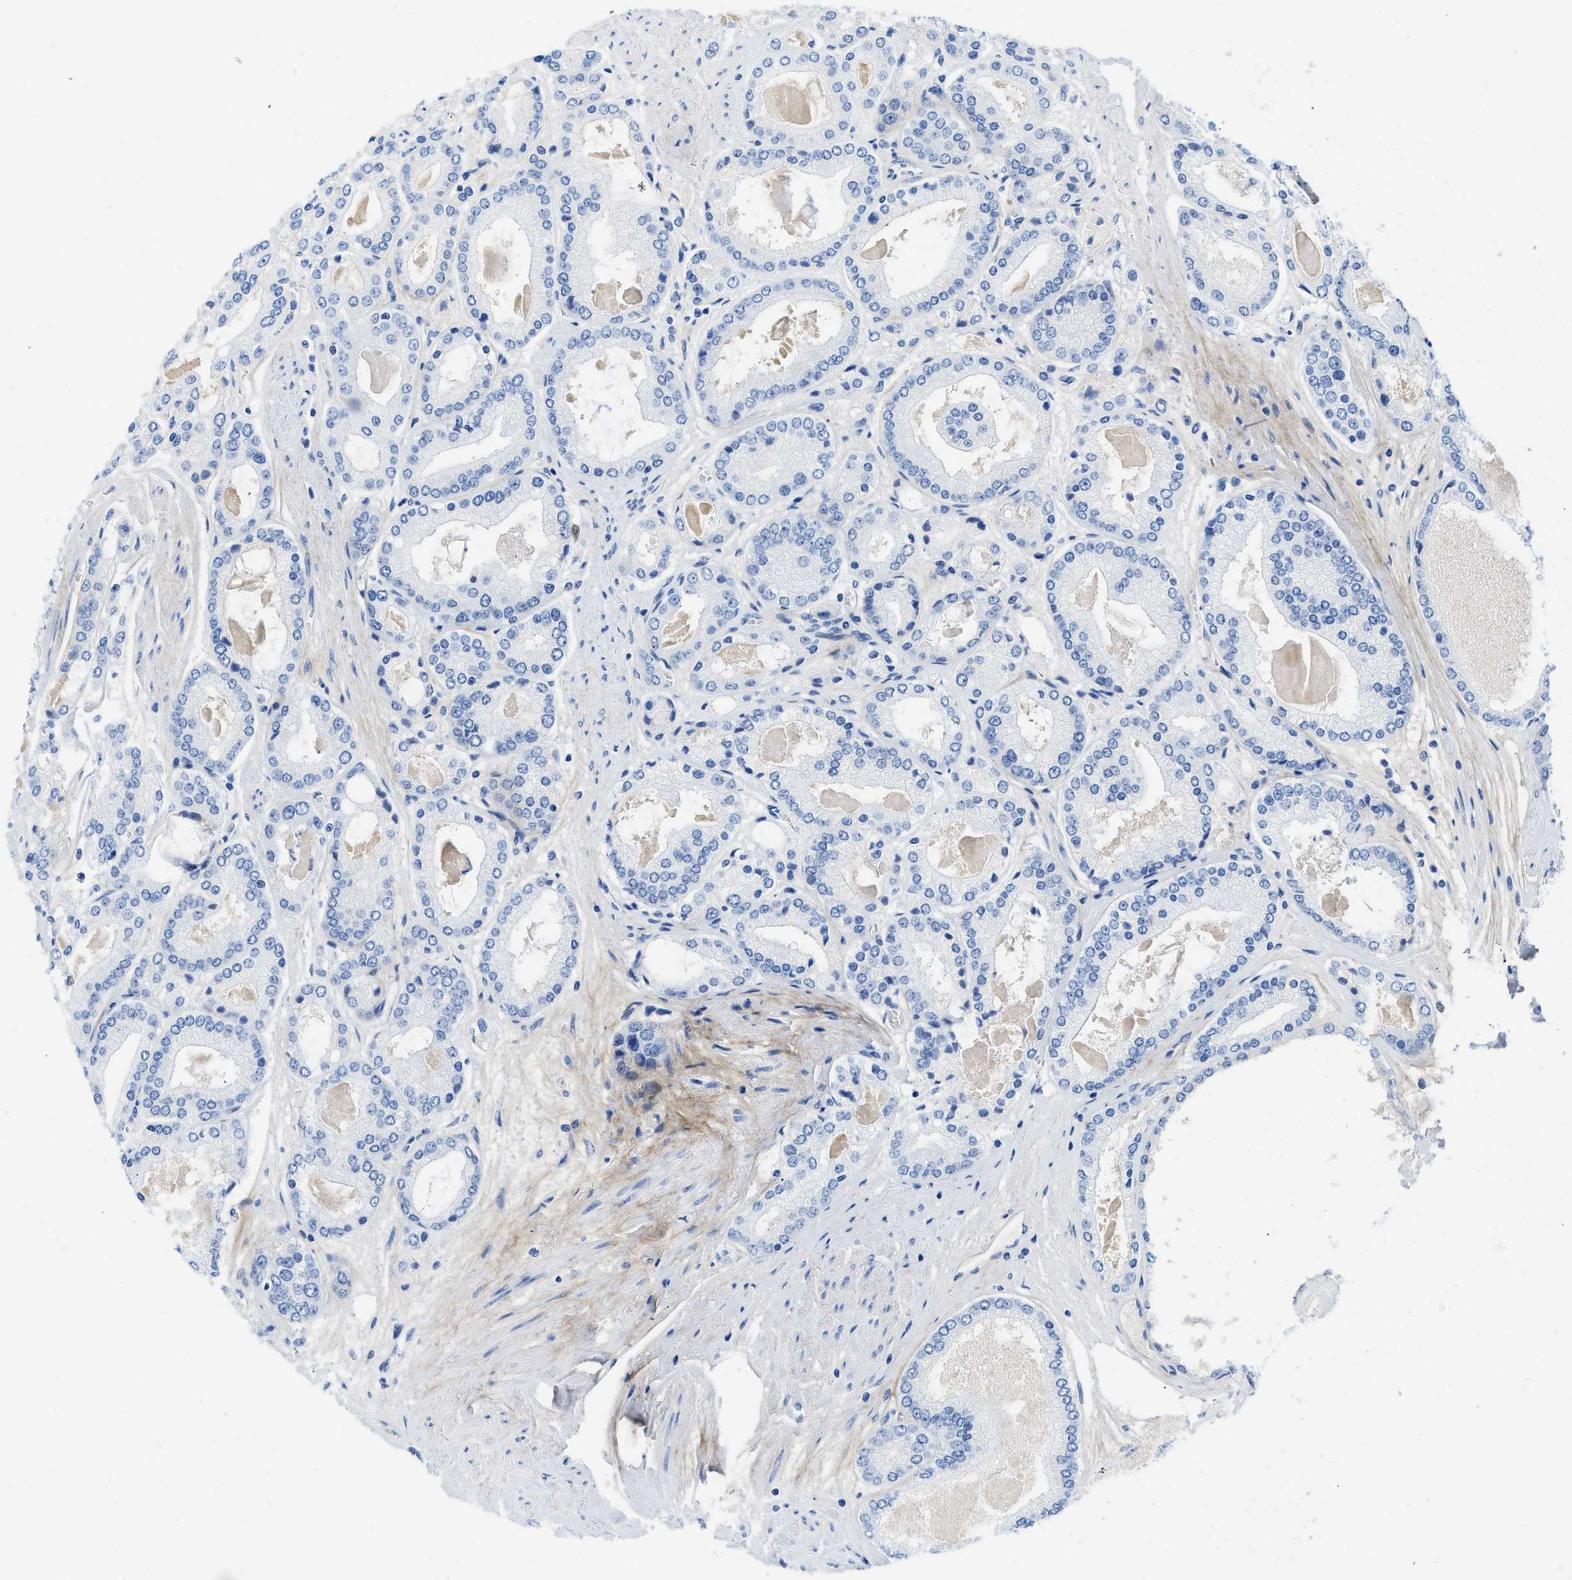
{"staining": {"intensity": "negative", "quantity": "none", "location": "none"}, "tissue": "prostate cancer", "cell_type": "Tumor cells", "image_type": "cancer", "snomed": [{"axis": "morphology", "description": "Adenocarcinoma, High grade"}, {"axis": "topography", "description": "Prostate"}], "caption": "This is a histopathology image of immunohistochemistry (IHC) staining of prostate cancer (adenocarcinoma (high-grade)), which shows no expression in tumor cells.", "gene": "COL3A1", "patient": {"sex": "male", "age": 59}}